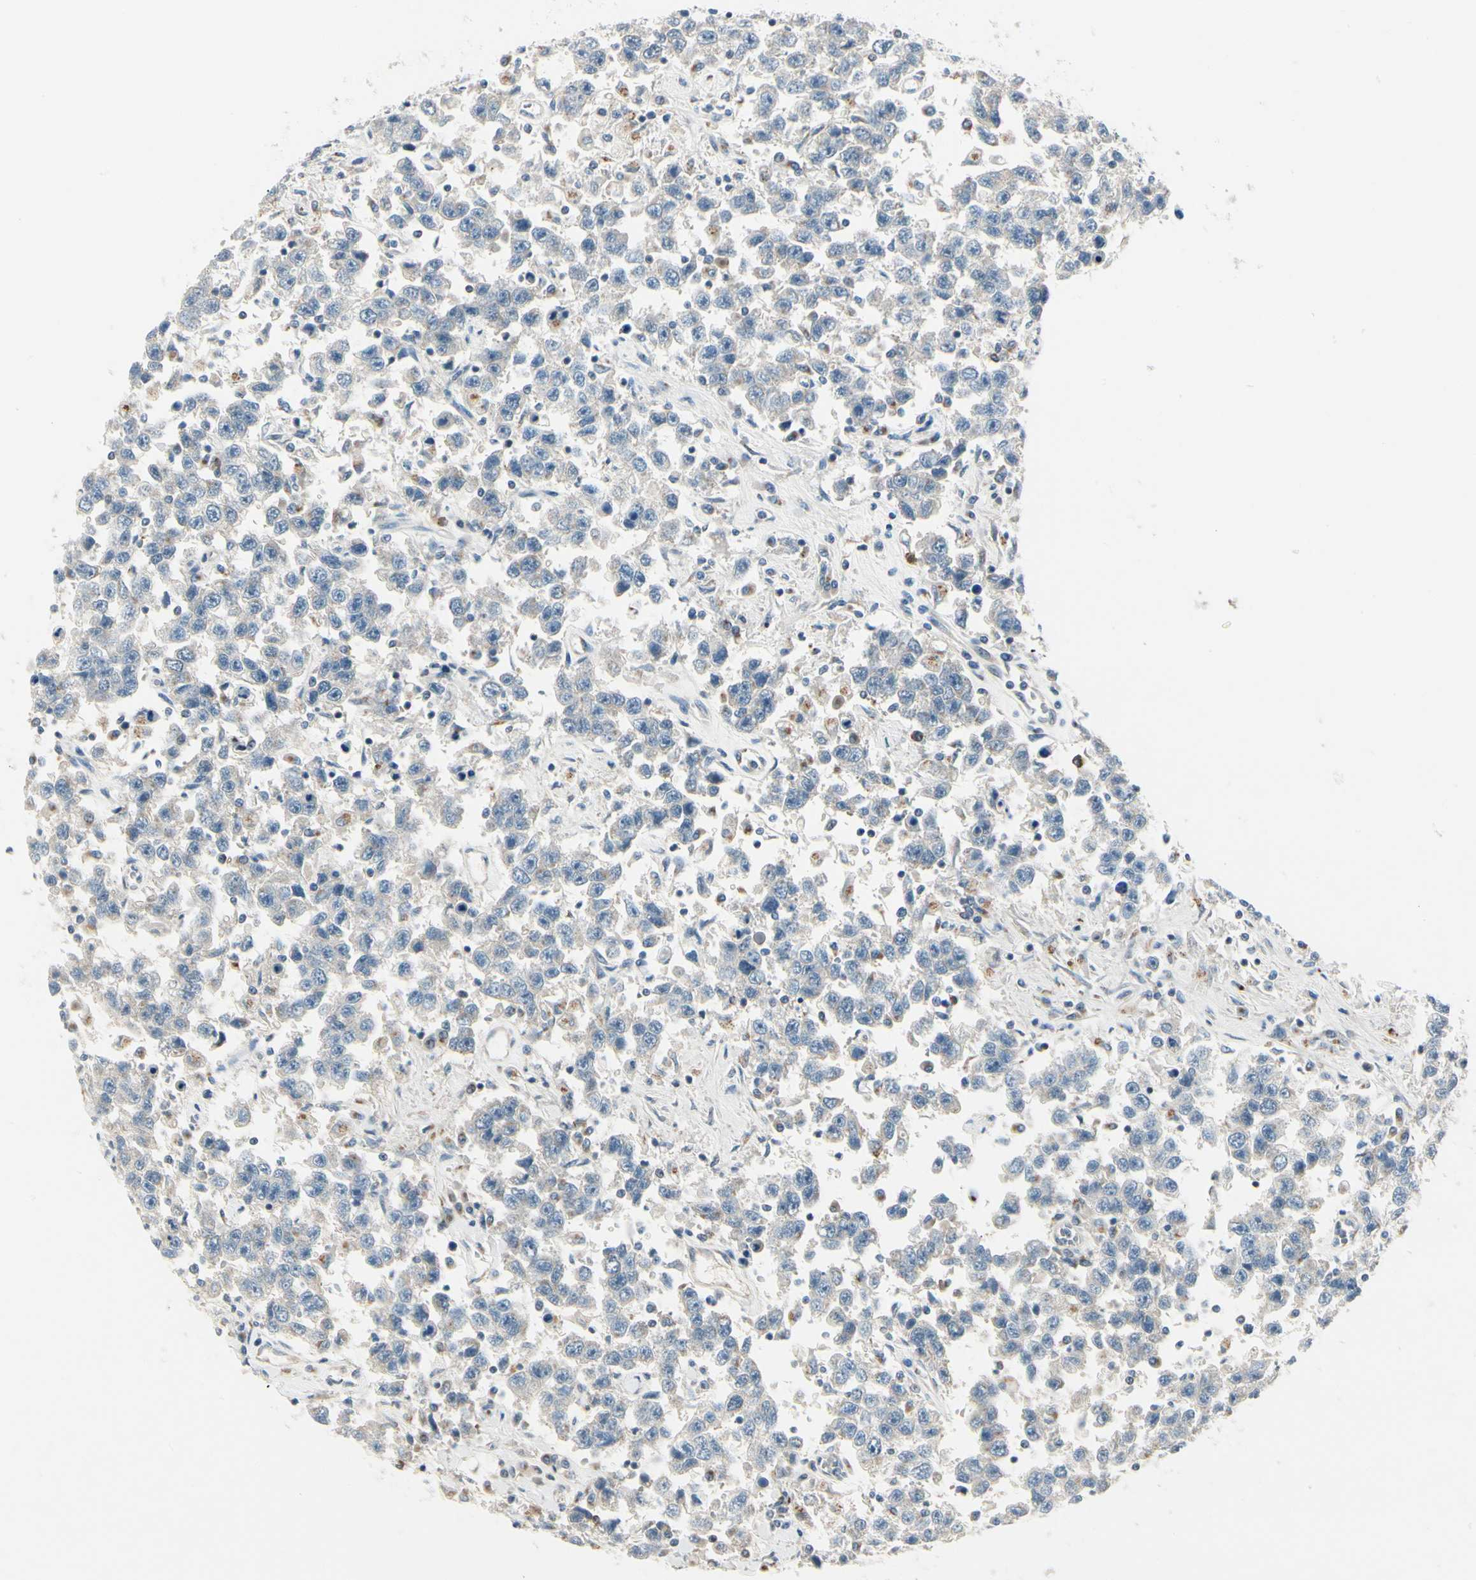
{"staining": {"intensity": "negative", "quantity": "none", "location": "none"}, "tissue": "testis cancer", "cell_type": "Tumor cells", "image_type": "cancer", "snomed": [{"axis": "morphology", "description": "Seminoma, NOS"}, {"axis": "topography", "description": "Testis"}], "caption": "Histopathology image shows no protein staining in tumor cells of seminoma (testis) tissue.", "gene": "ABCA3", "patient": {"sex": "male", "age": 41}}